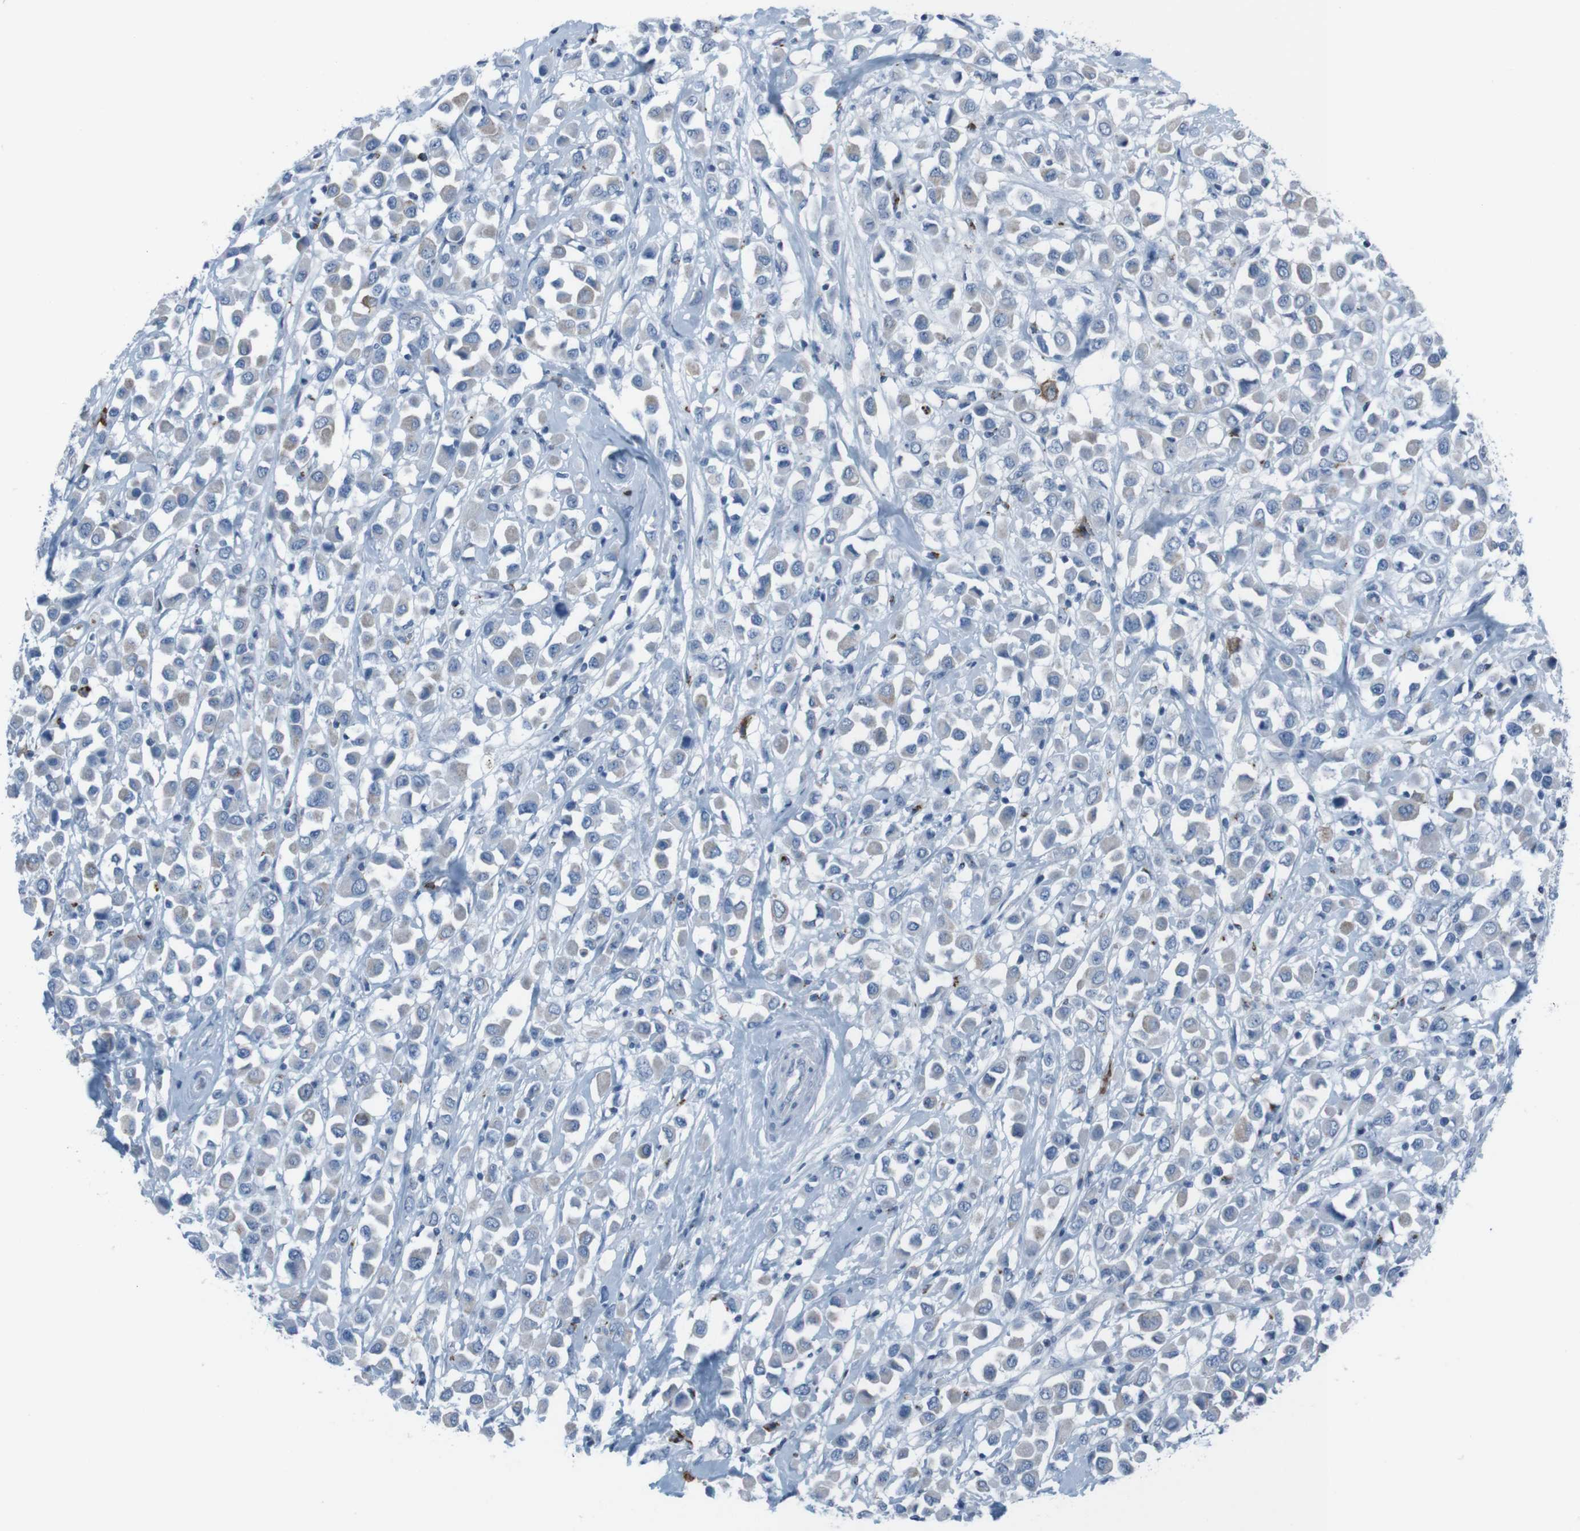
{"staining": {"intensity": "negative", "quantity": "none", "location": "none"}, "tissue": "breast cancer", "cell_type": "Tumor cells", "image_type": "cancer", "snomed": [{"axis": "morphology", "description": "Duct carcinoma"}, {"axis": "topography", "description": "Breast"}], "caption": "Photomicrograph shows no significant protein positivity in tumor cells of breast infiltrating ductal carcinoma.", "gene": "ST6GAL1", "patient": {"sex": "female", "age": 61}}